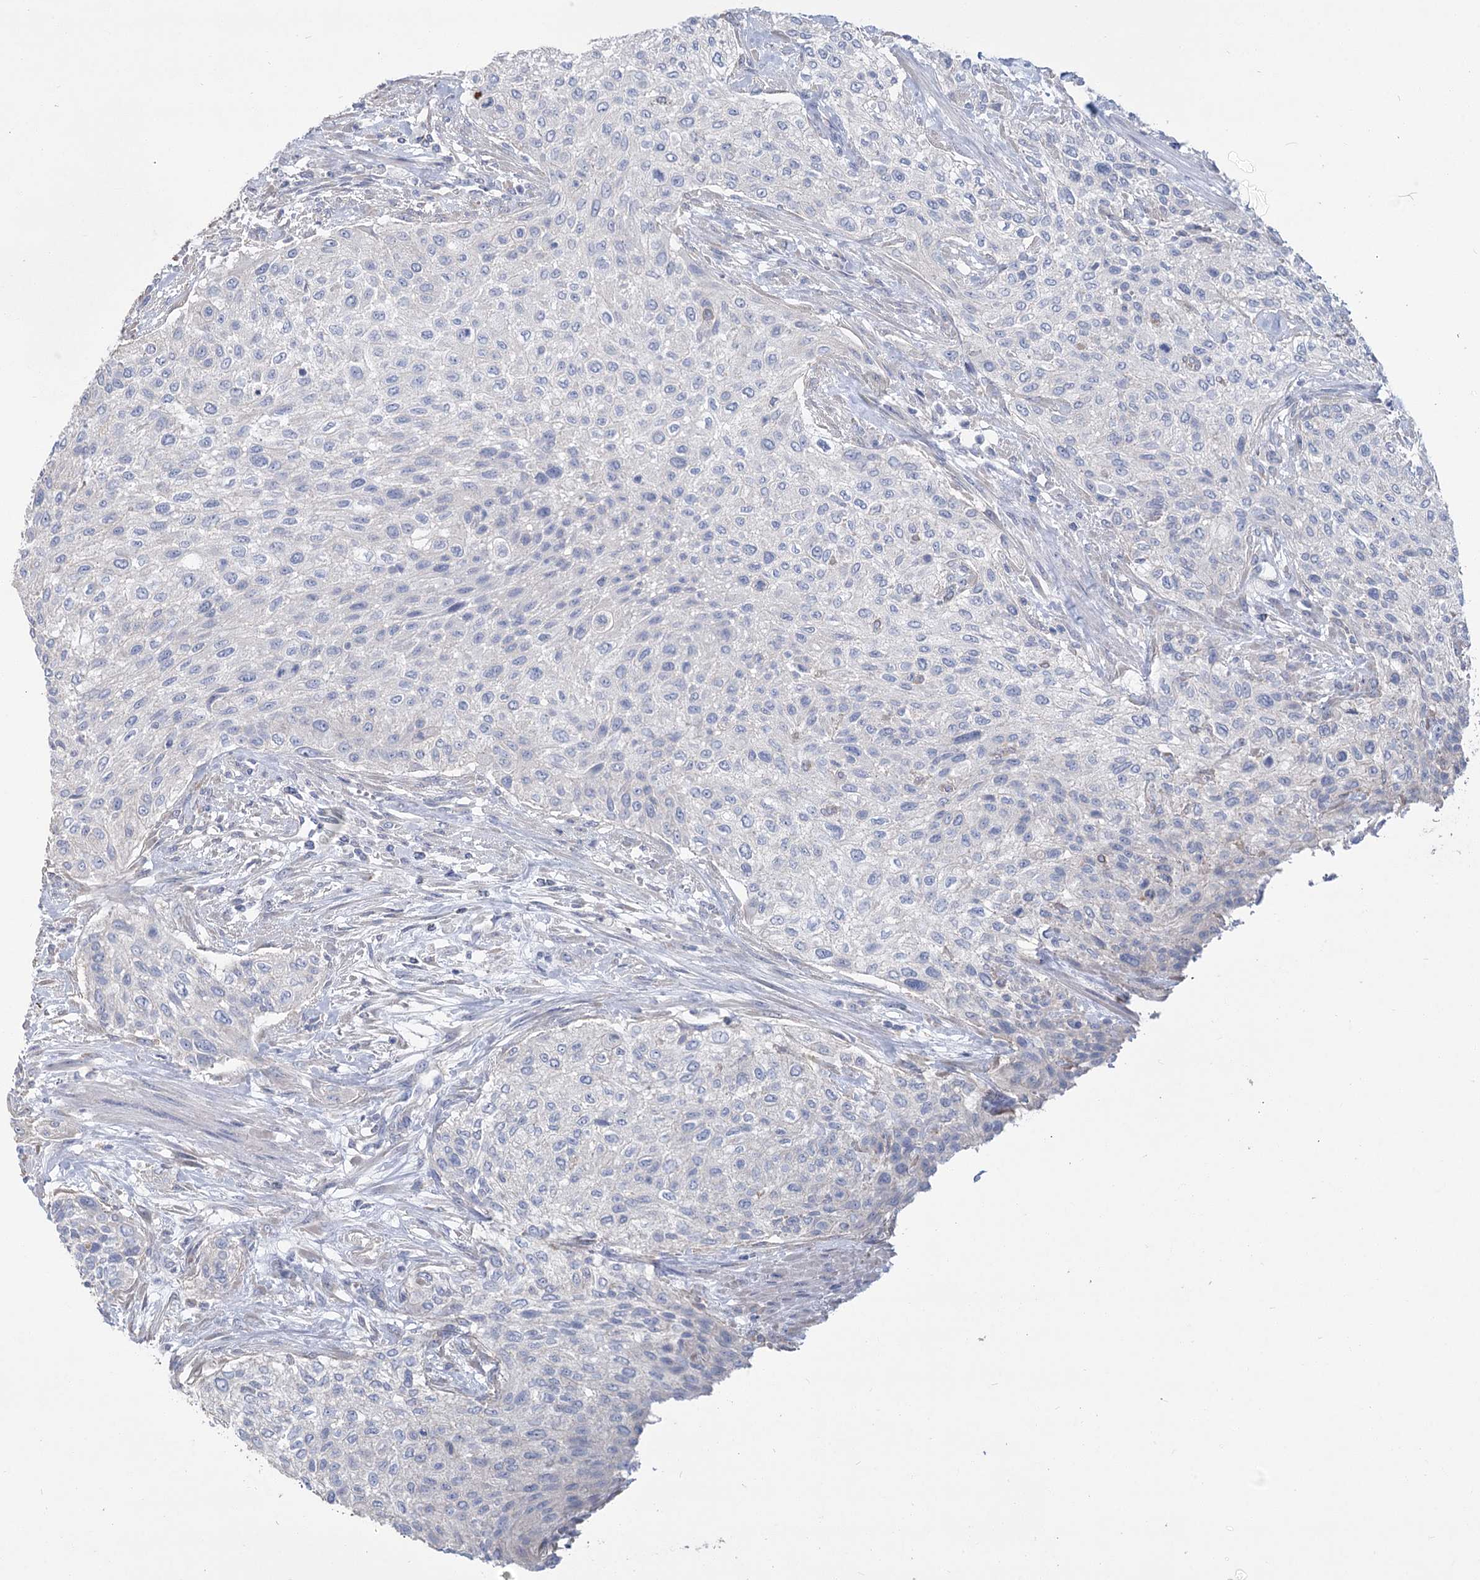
{"staining": {"intensity": "negative", "quantity": "none", "location": "none"}, "tissue": "urothelial cancer", "cell_type": "Tumor cells", "image_type": "cancer", "snomed": [{"axis": "morphology", "description": "Normal tissue, NOS"}, {"axis": "morphology", "description": "Urothelial carcinoma, NOS"}, {"axis": "topography", "description": "Urinary bladder"}, {"axis": "topography", "description": "Peripheral nerve tissue"}], "caption": "This photomicrograph is of urothelial cancer stained with immunohistochemistry (IHC) to label a protein in brown with the nuclei are counter-stained blue. There is no staining in tumor cells. (Immunohistochemistry, brightfield microscopy, high magnification).", "gene": "SLC9A3", "patient": {"sex": "male", "age": 35}}